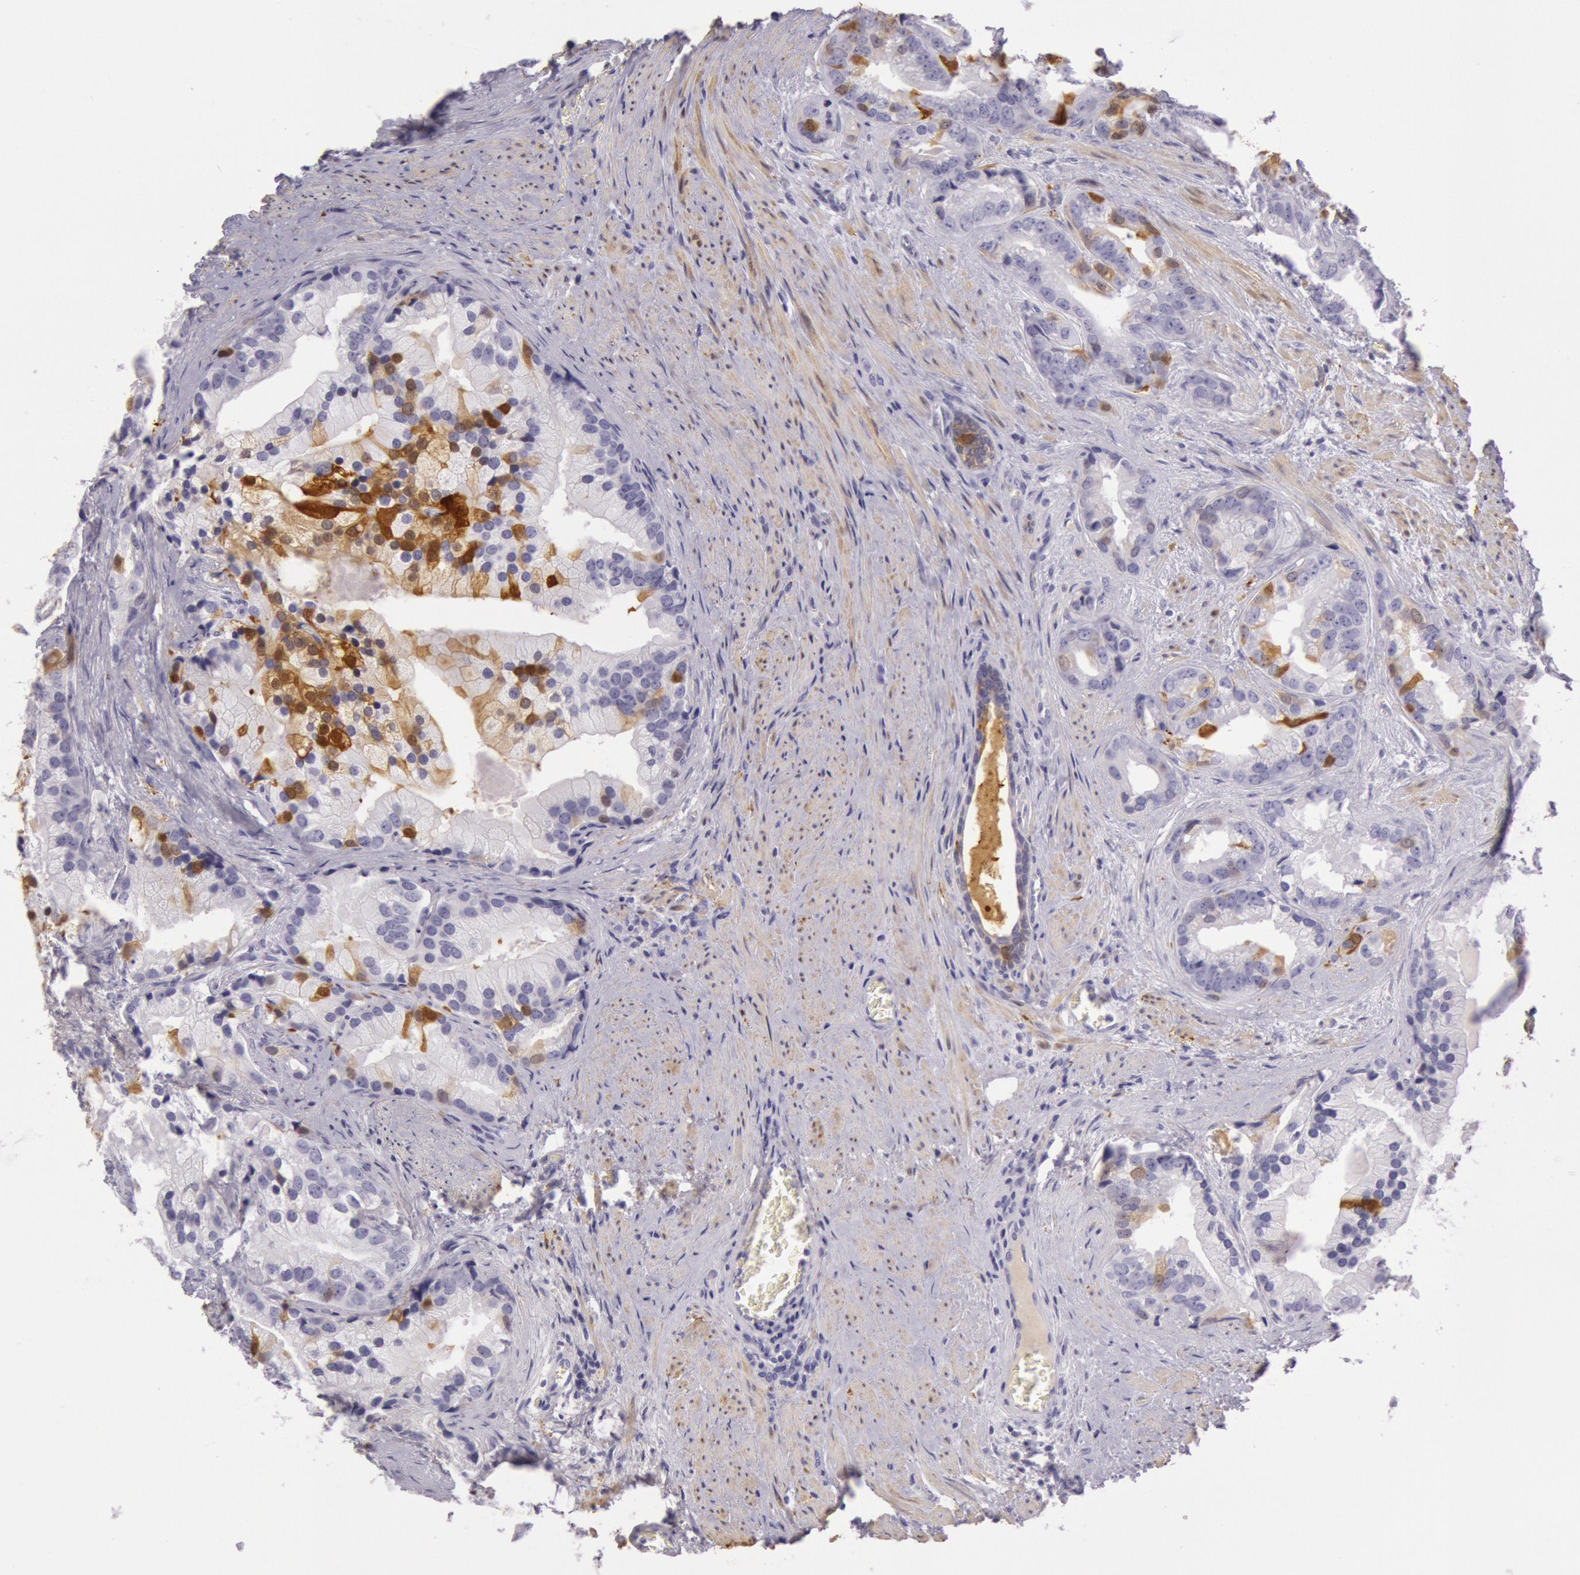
{"staining": {"intensity": "moderate", "quantity": "<25%", "location": "cytoplasmic/membranous,nuclear"}, "tissue": "prostate cancer", "cell_type": "Tumor cells", "image_type": "cancer", "snomed": [{"axis": "morphology", "description": "Adenocarcinoma, Low grade"}, {"axis": "topography", "description": "Prostate"}], "caption": "Tumor cells reveal low levels of moderate cytoplasmic/membranous and nuclear staining in approximately <25% of cells in prostate cancer (adenocarcinoma (low-grade)).", "gene": "CKB", "patient": {"sex": "male", "age": 71}}